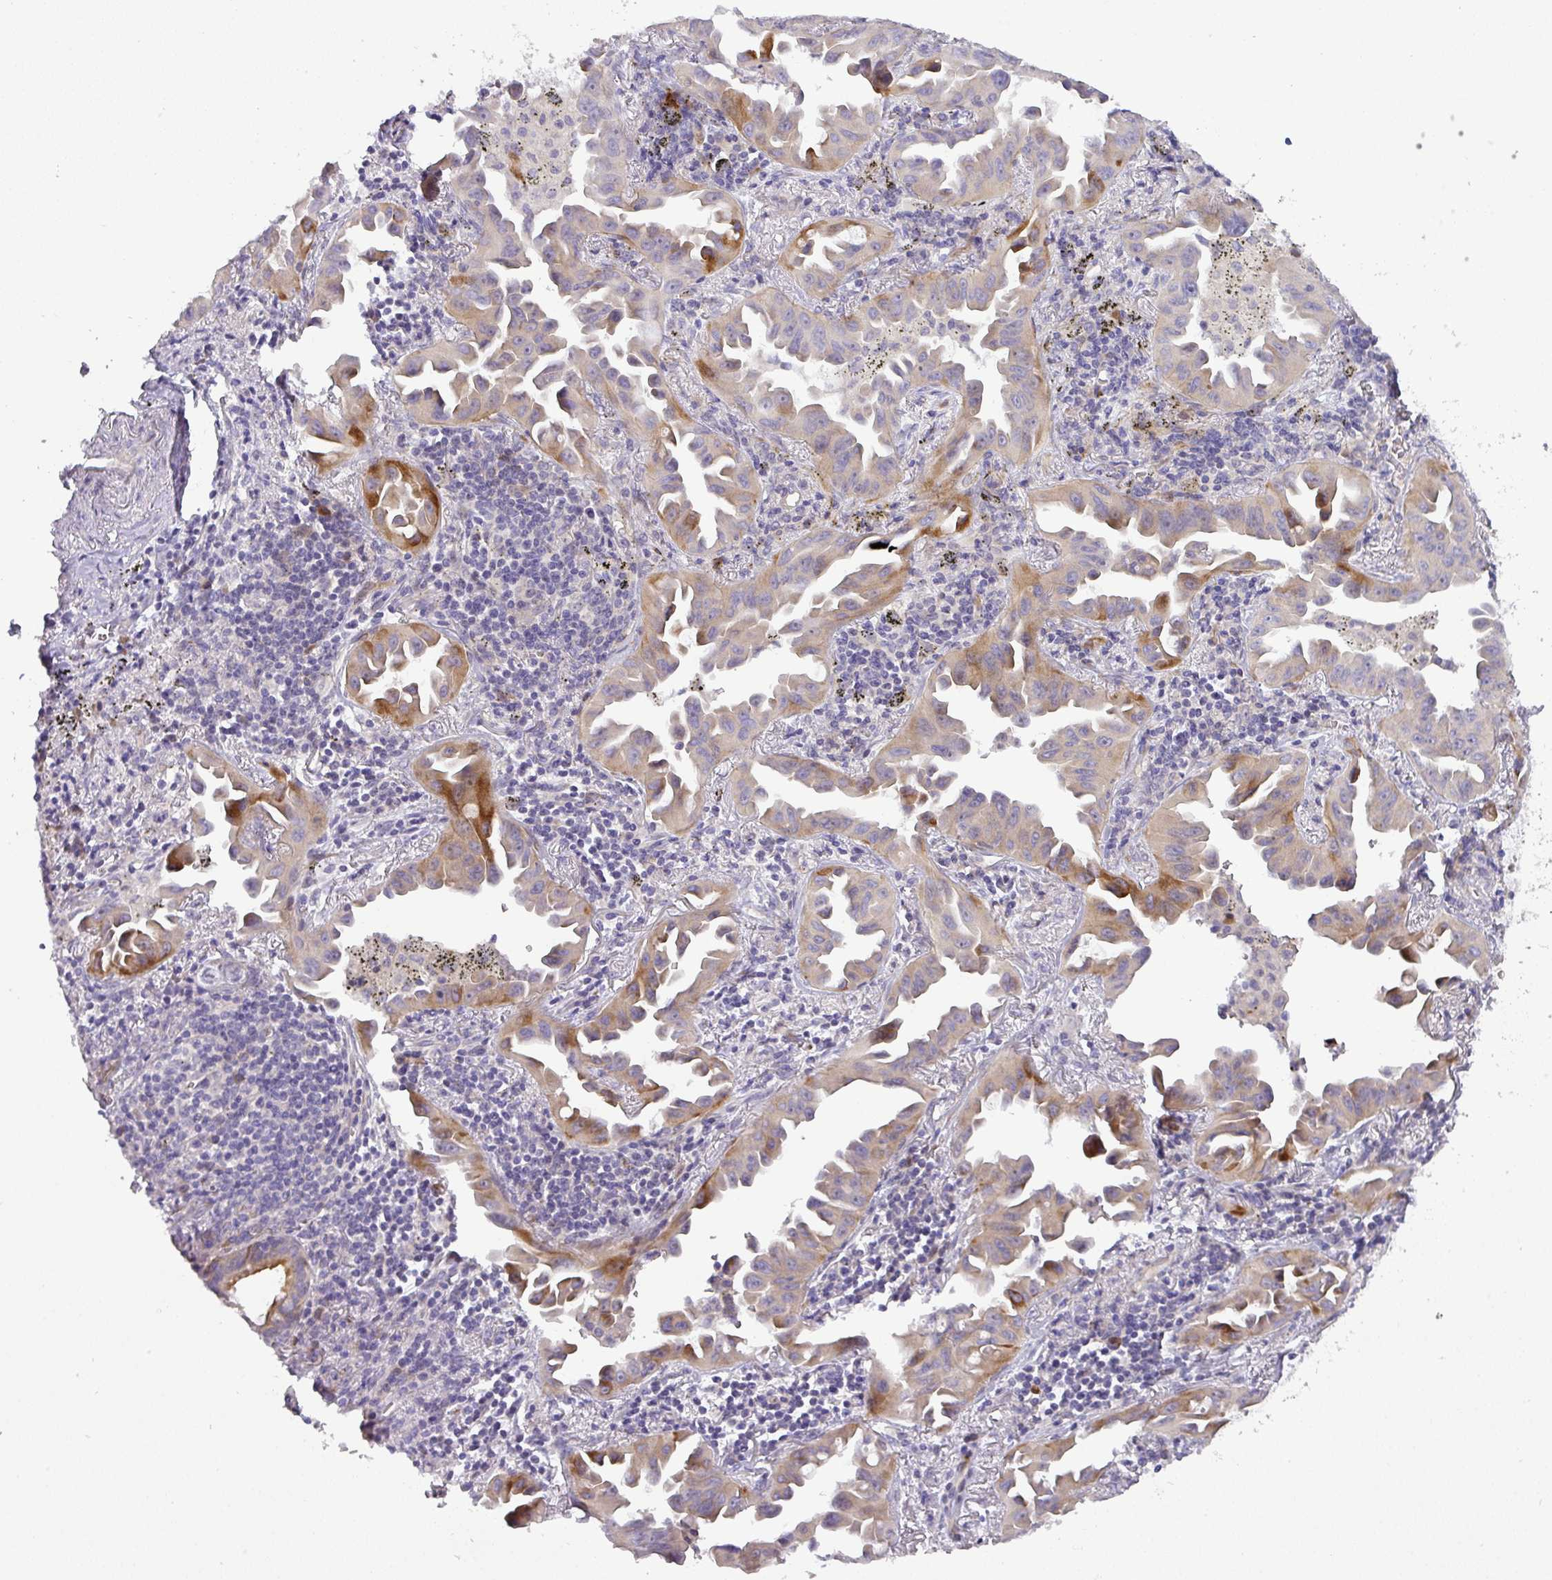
{"staining": {"intensity": "moderate", "quantity": "25%-75%", "location": "cytoplasmic/membranous"}, "tissue": "lung cancer", "cell_type": "Tumor cells", "image_type": "cancer", "snomed": [{"axis": "morphology", "description": "Adenocarcinoma, NOS"}, {"axis": "topography", "description": "Lung"}], "caption": "Immunohistochemical staining of lung adenocarcinoma shows moderate cytoplasmic/membranous protein expression in about 25%-75% of tumor cells. The protein is shown in brown color, while the nuclei are stained blue.", "gene": "ATP6V1F", "patient": {"sex": "male", "age": 68}}